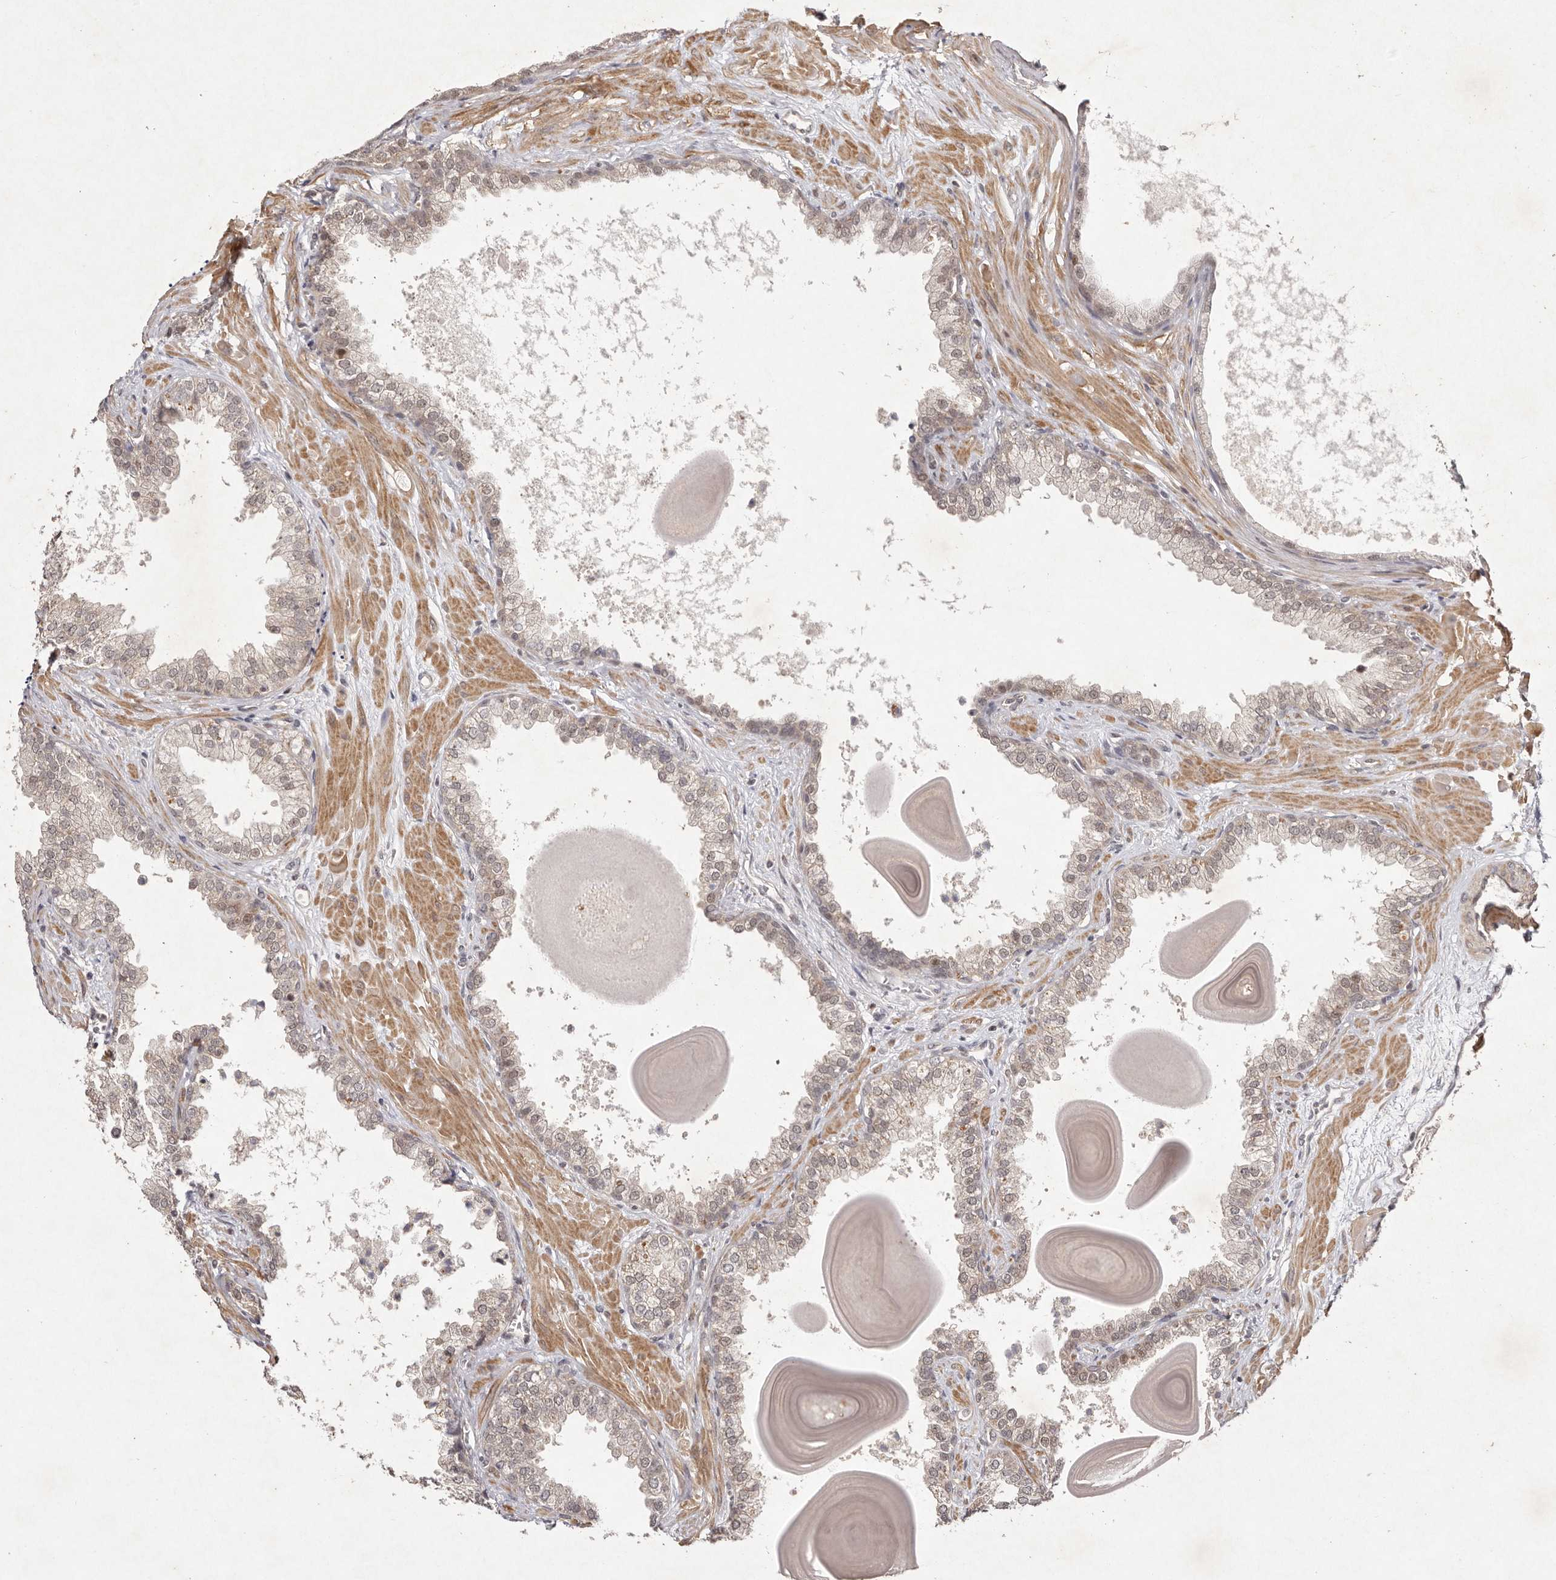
{"staining": {"intensity": "weak", "quantity": "25%-75%", "location": "cytoplasmic/membranous,nuclear"}, "tissue": "prostate", "cell_type": "Glandular cells", "image_type": "normal", "snomed": [{"axis": "morphology", "description": "Normal tissue, NOS"}, {"axis": "topography", "description": "Prostate"}], "caption": "This photomicrograph displays normal prostate stained with immunohistochemistry to label a protein in brown. The cytoplasmic/membranous,nuclear of glandular cells show weak positivity for the protein. Nuclei are counter-stained blue.", "gene": "BUD31", "patient": {"sex": "male", "age": 48}}